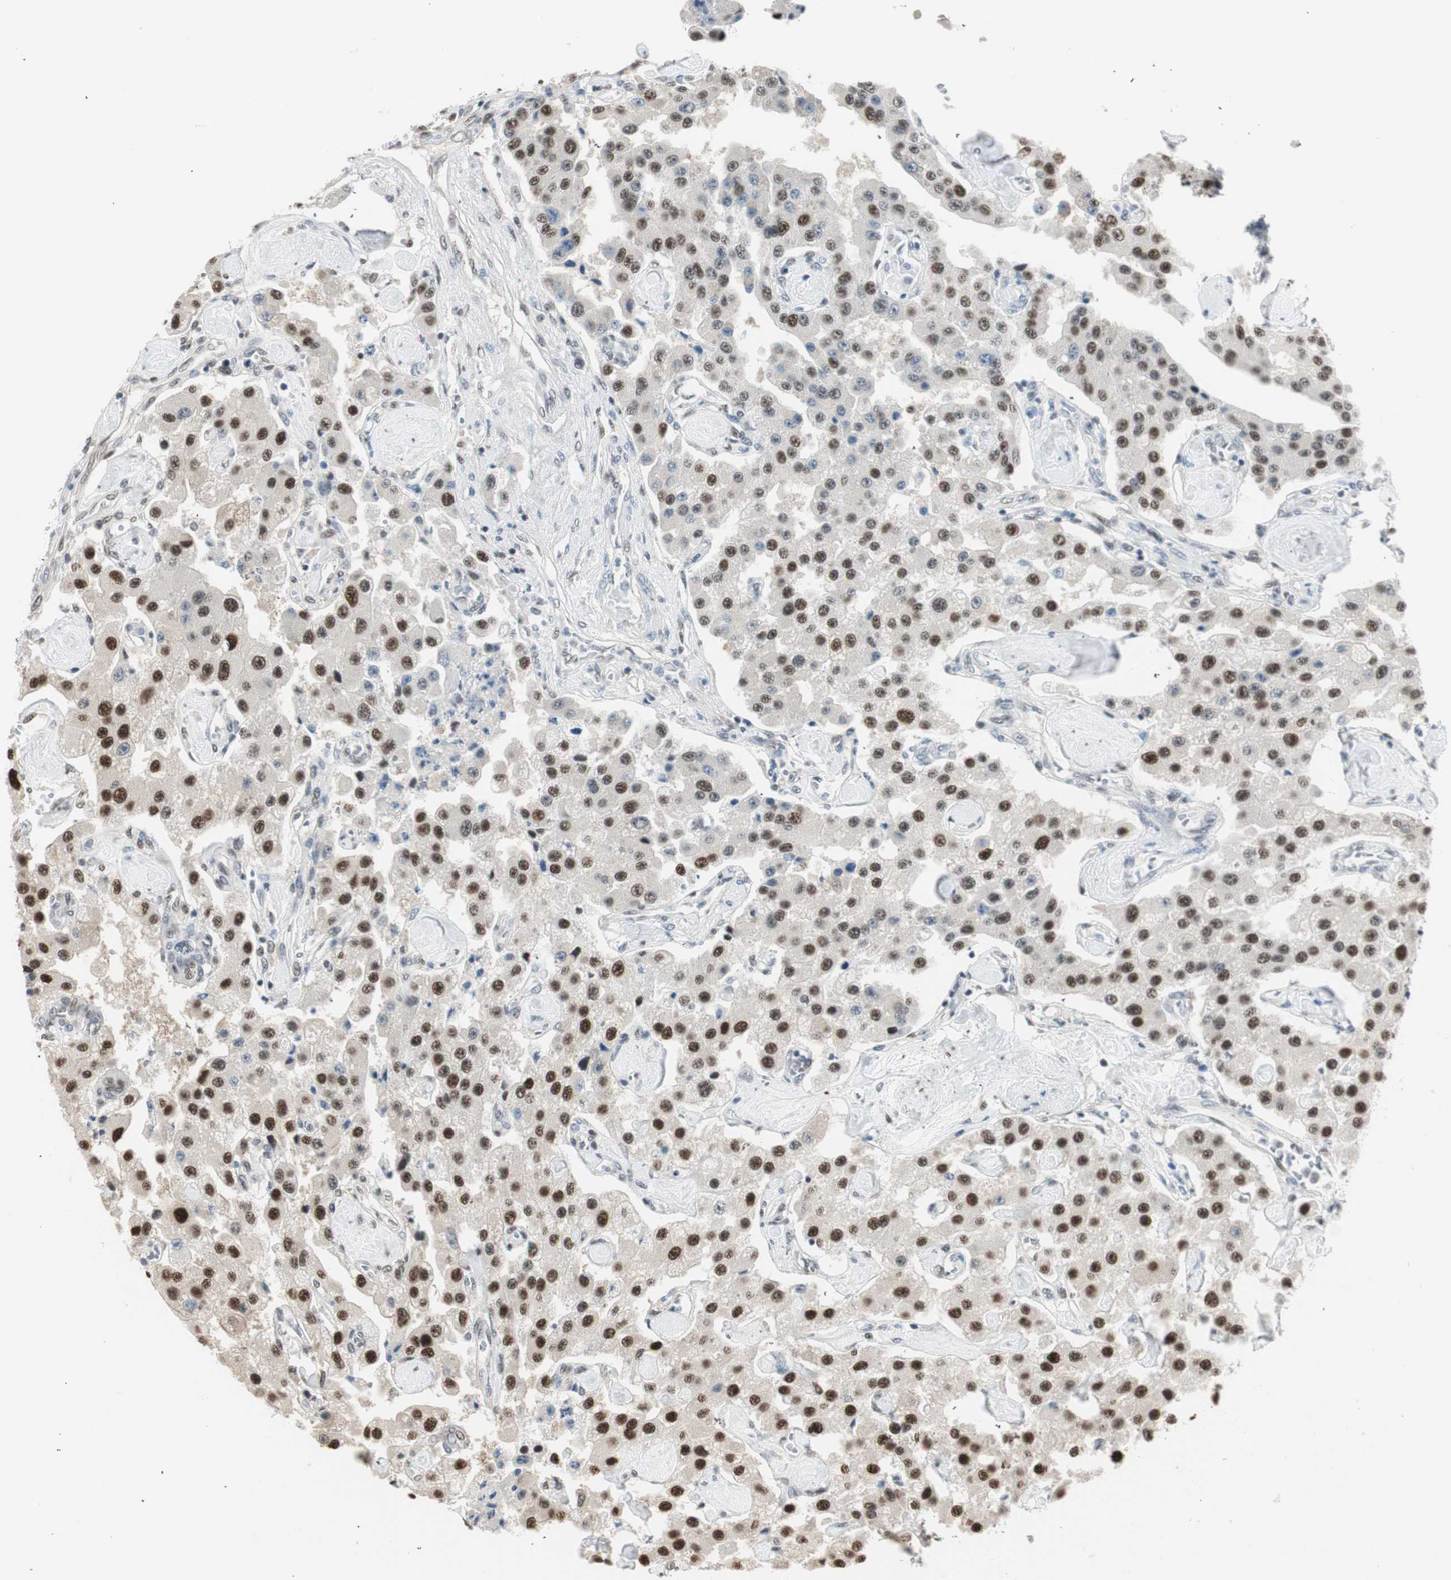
{"staining": {"intensity": "strong", "quantity": ">75%", "location": "nuclear"}, "tissue": "carcinoid", "cell_type": "Tumor cells", "image_type": "cancer", "snomed": [{"axis": "morphology", "description": "Carcinoid, malignant, NOS"}, {"axis": "topography", "description": "Pancreas"}], "caption": "Protein analysis of carcinoid (malignant) tissue exhibits strong nuclear positivity in about >75% of tumor cells.", "gene": "LONP2", "patient": {"sex": "male", "age": 41}}